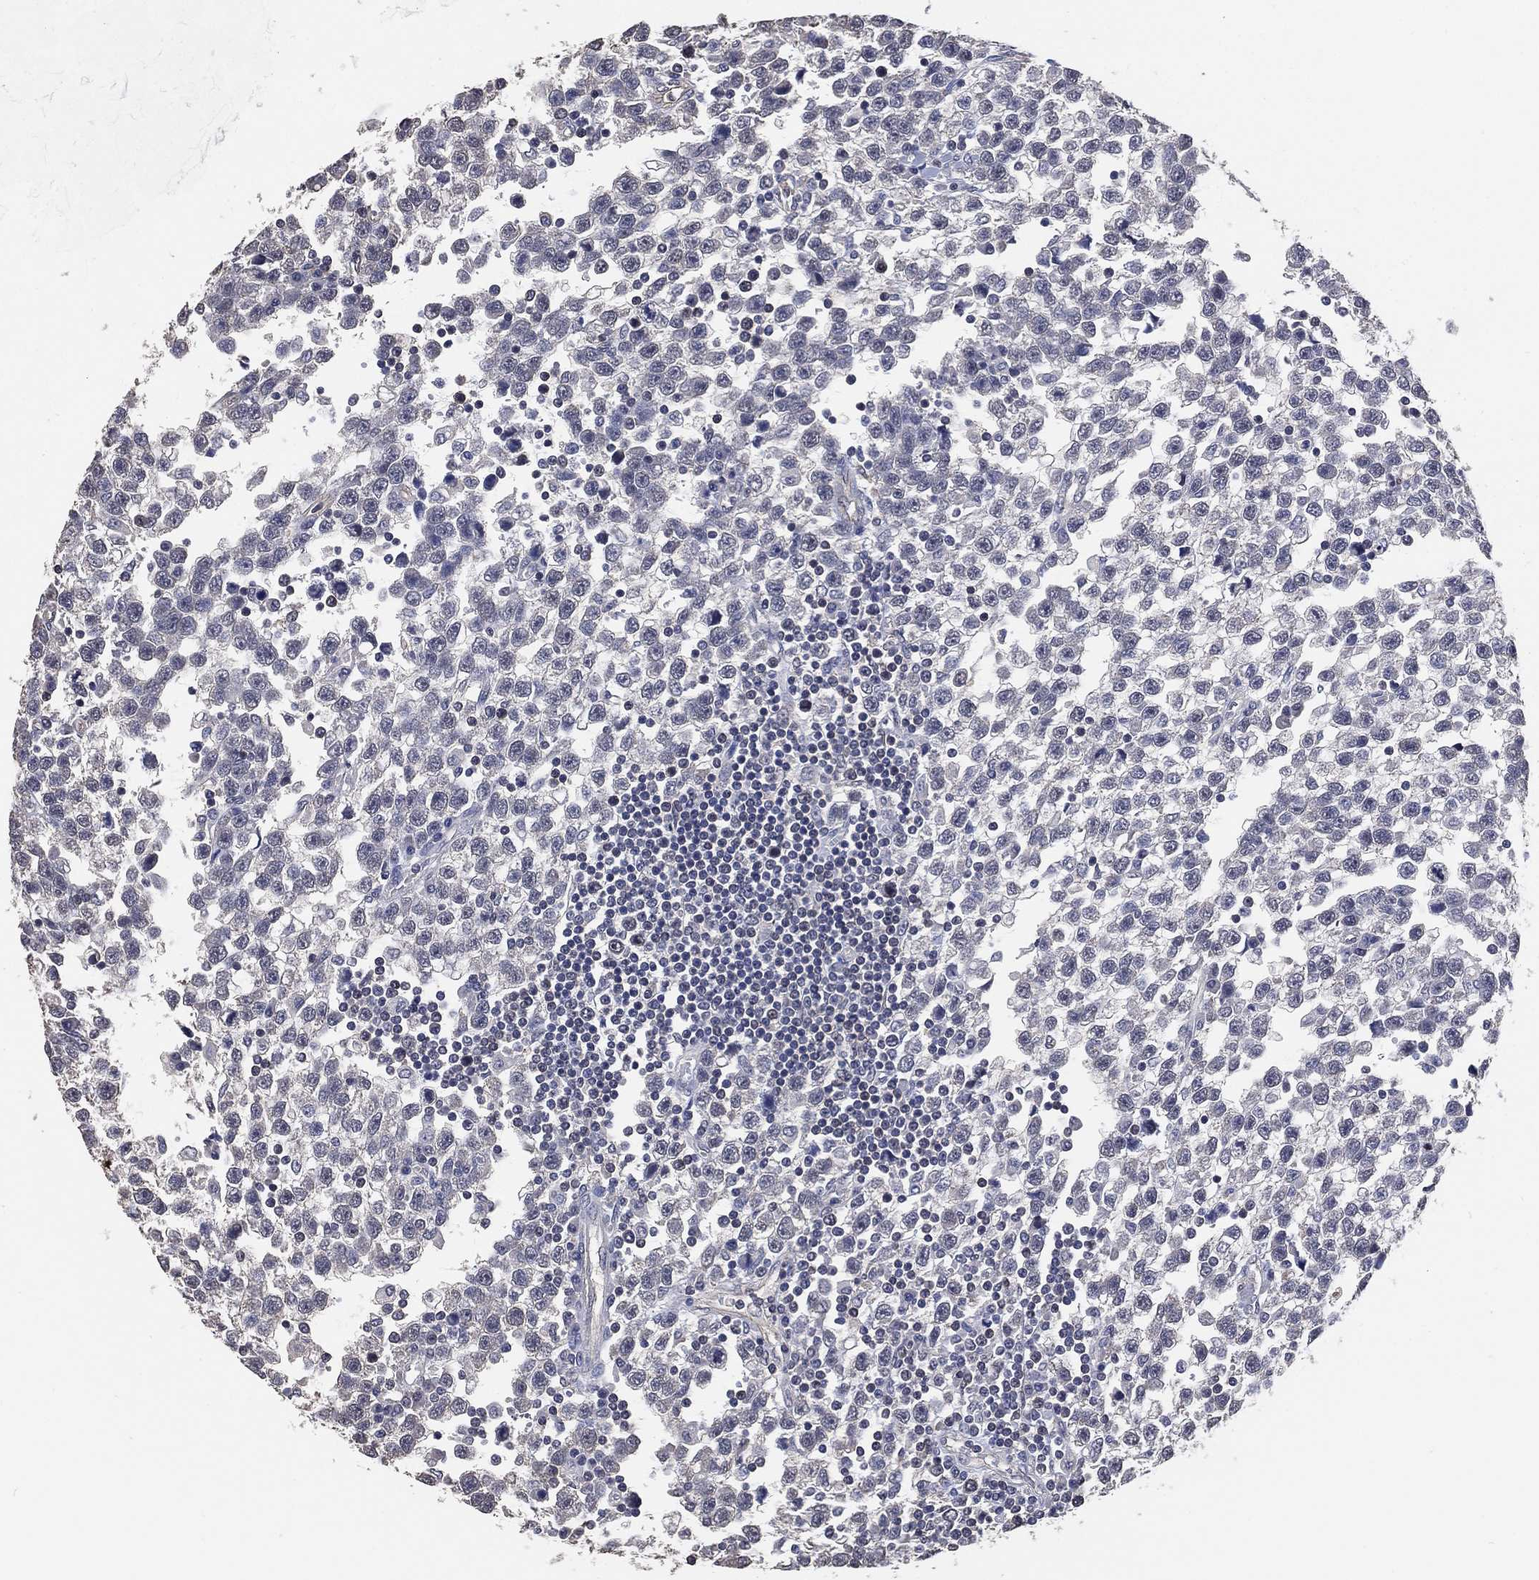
{"staining": {"intensity": "negative", "quantity": "none", "location": "none"}, "tissue": "testis cancer", "cell_type": "Tumor cells", "image_type": "cancer", "snomed": [{"axis": "morphology", "description": "Seminoma, NOS"}, {"axis": "topography", "description": "Testis"}], "caption": "Tumor cells are negative for protein expression in human testis cancer.", "gene": "KLK5", "patient": {"sex": "male", "age": 34}}